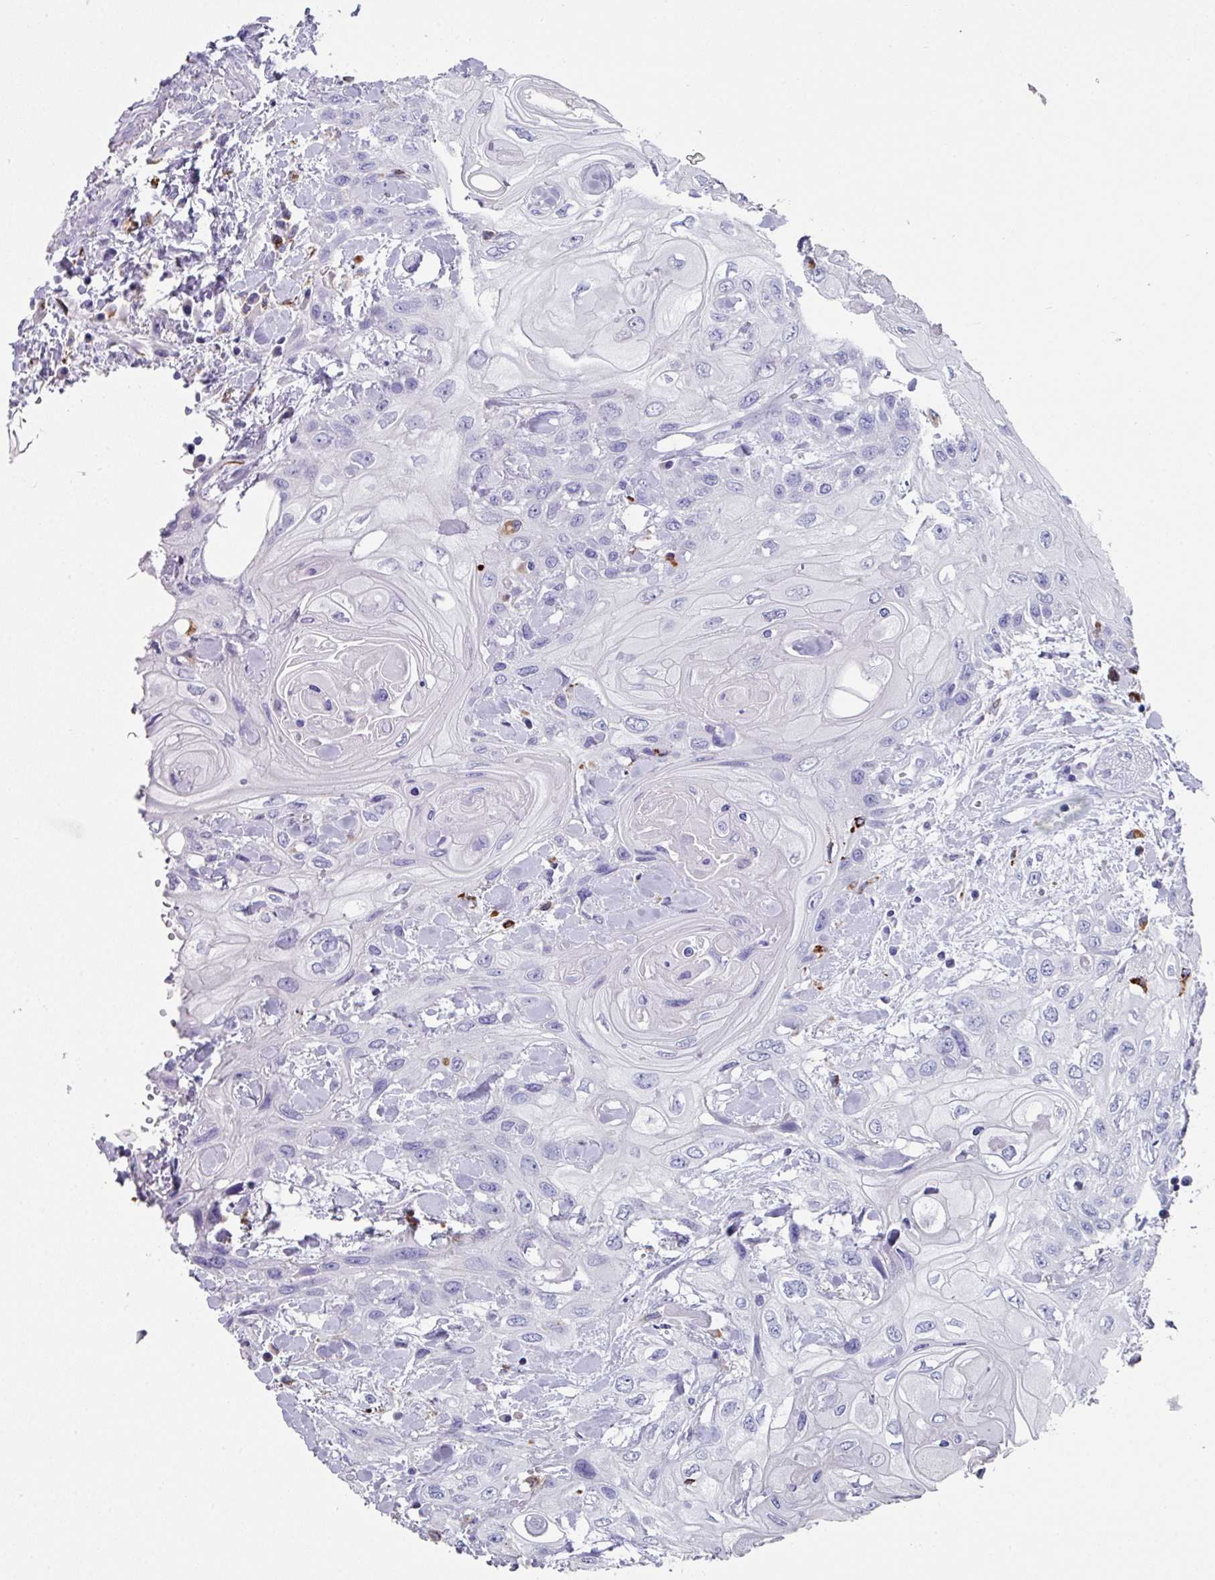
{"staining": {"intensity": "negative", "quantity": "none", "location": "none"}, "tissue": "head and neck cancer", "cell_type": "Tumor cells", "image_type": "cancer", "snomed": [{"axis": "morphology", "description": "Squamous cell carcinoma, NOS"}, {"axis": "topography", "description": "Head-Neck"}], "caption": "Immunohistochemical staining of head and neck cancer displays no significant expression in tumor cells.", "gene": "CPVL", "patient": {"sex": "female", "age": 43}}